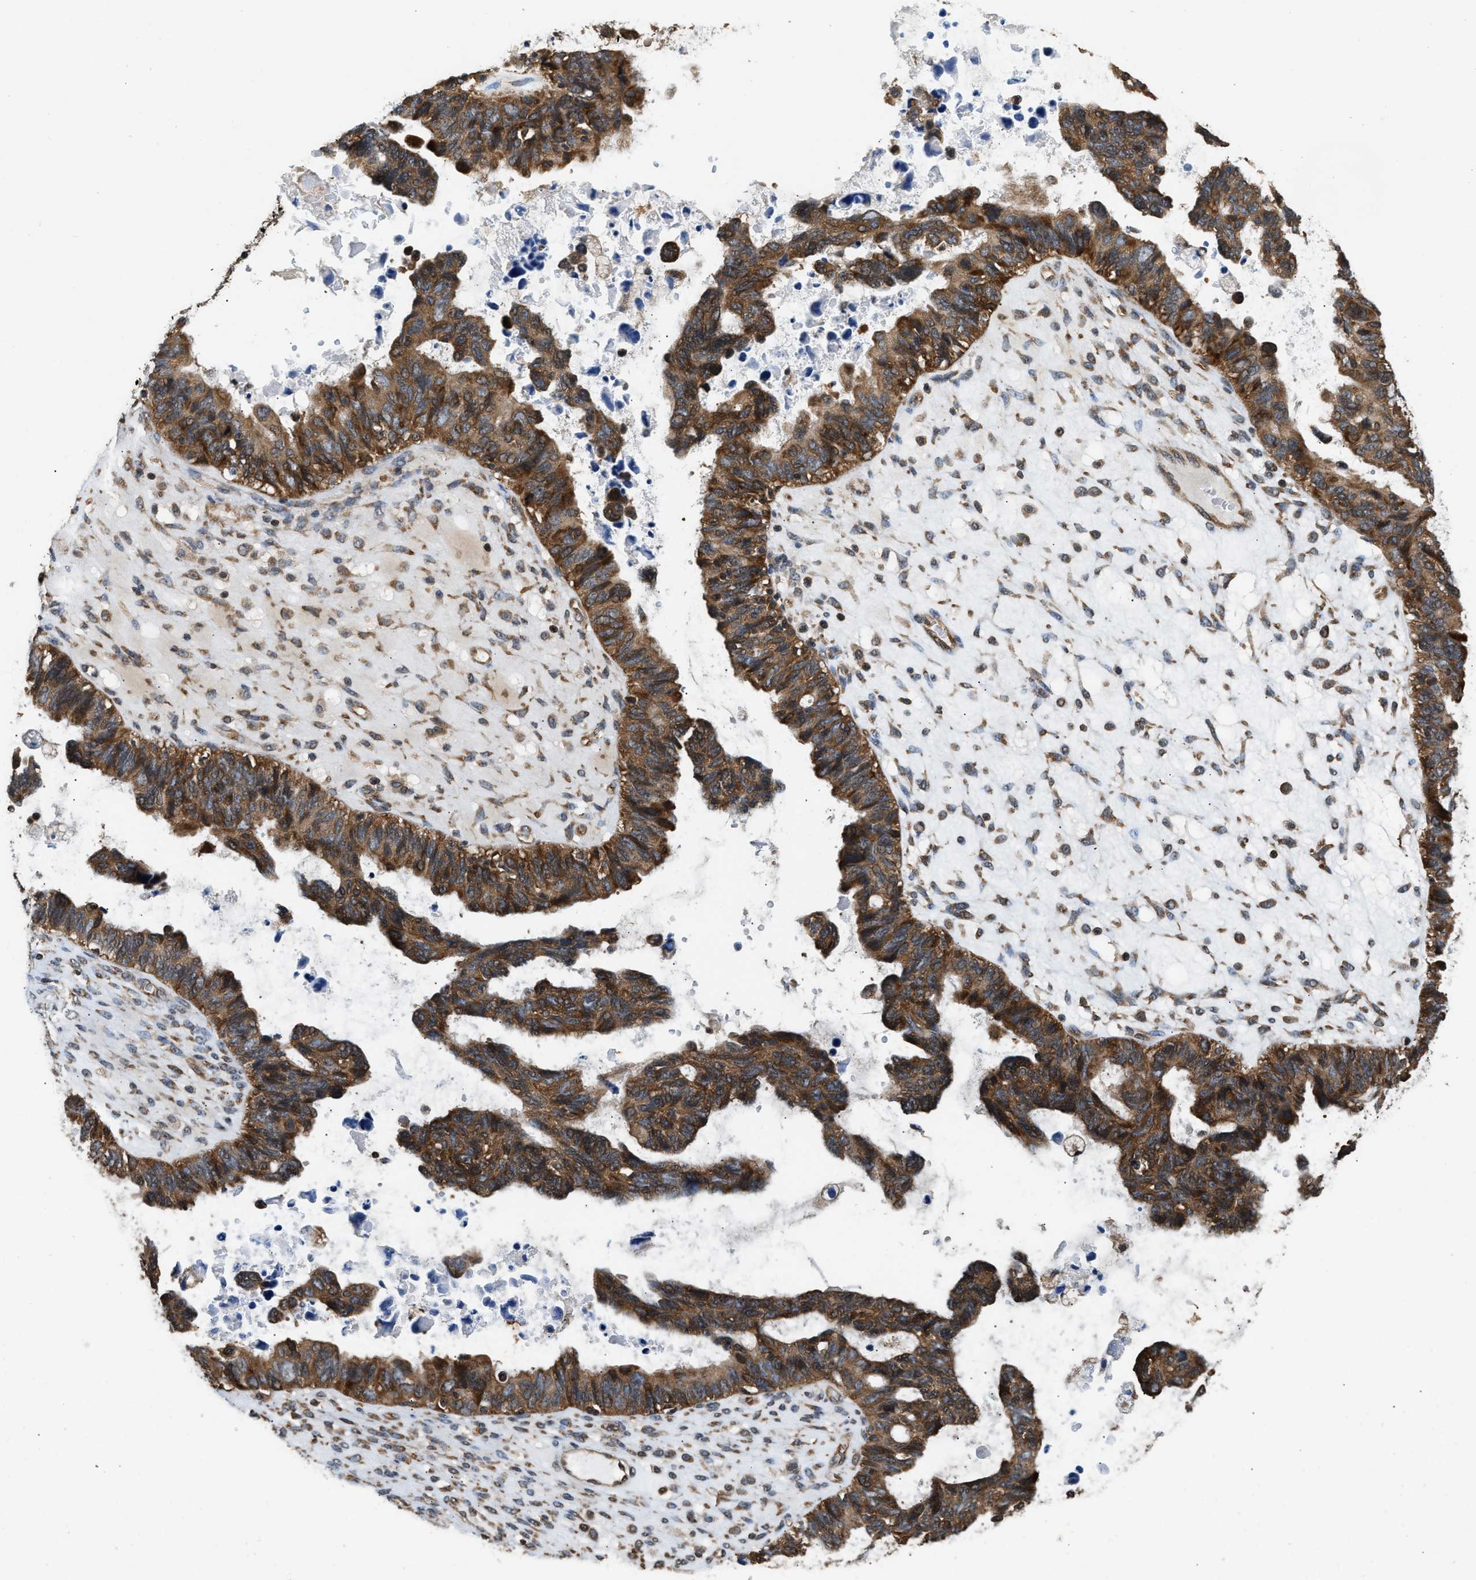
{"staining": {"intensity": "strong", "quantity": ">75%", "location": "cytoplasmic/membranous"}, "tissue": "ovarian cancer", "cell_type": "Tumor cells", "image_type": "cancer", "snomed": [{"axis": "morphology", "description": "Cystadenocarcinoma, serous, NOS"}, {"axis": "topography", "description": "Ovary"}], "caption": "Ovarian cancer was stained to show a protein in brown. There is high levels of strong cytoplasmic/membranous expression in about >75% of tumor cells.", "gene": "DNAJC2", "patient": {"sex": "female", "age": 79}}